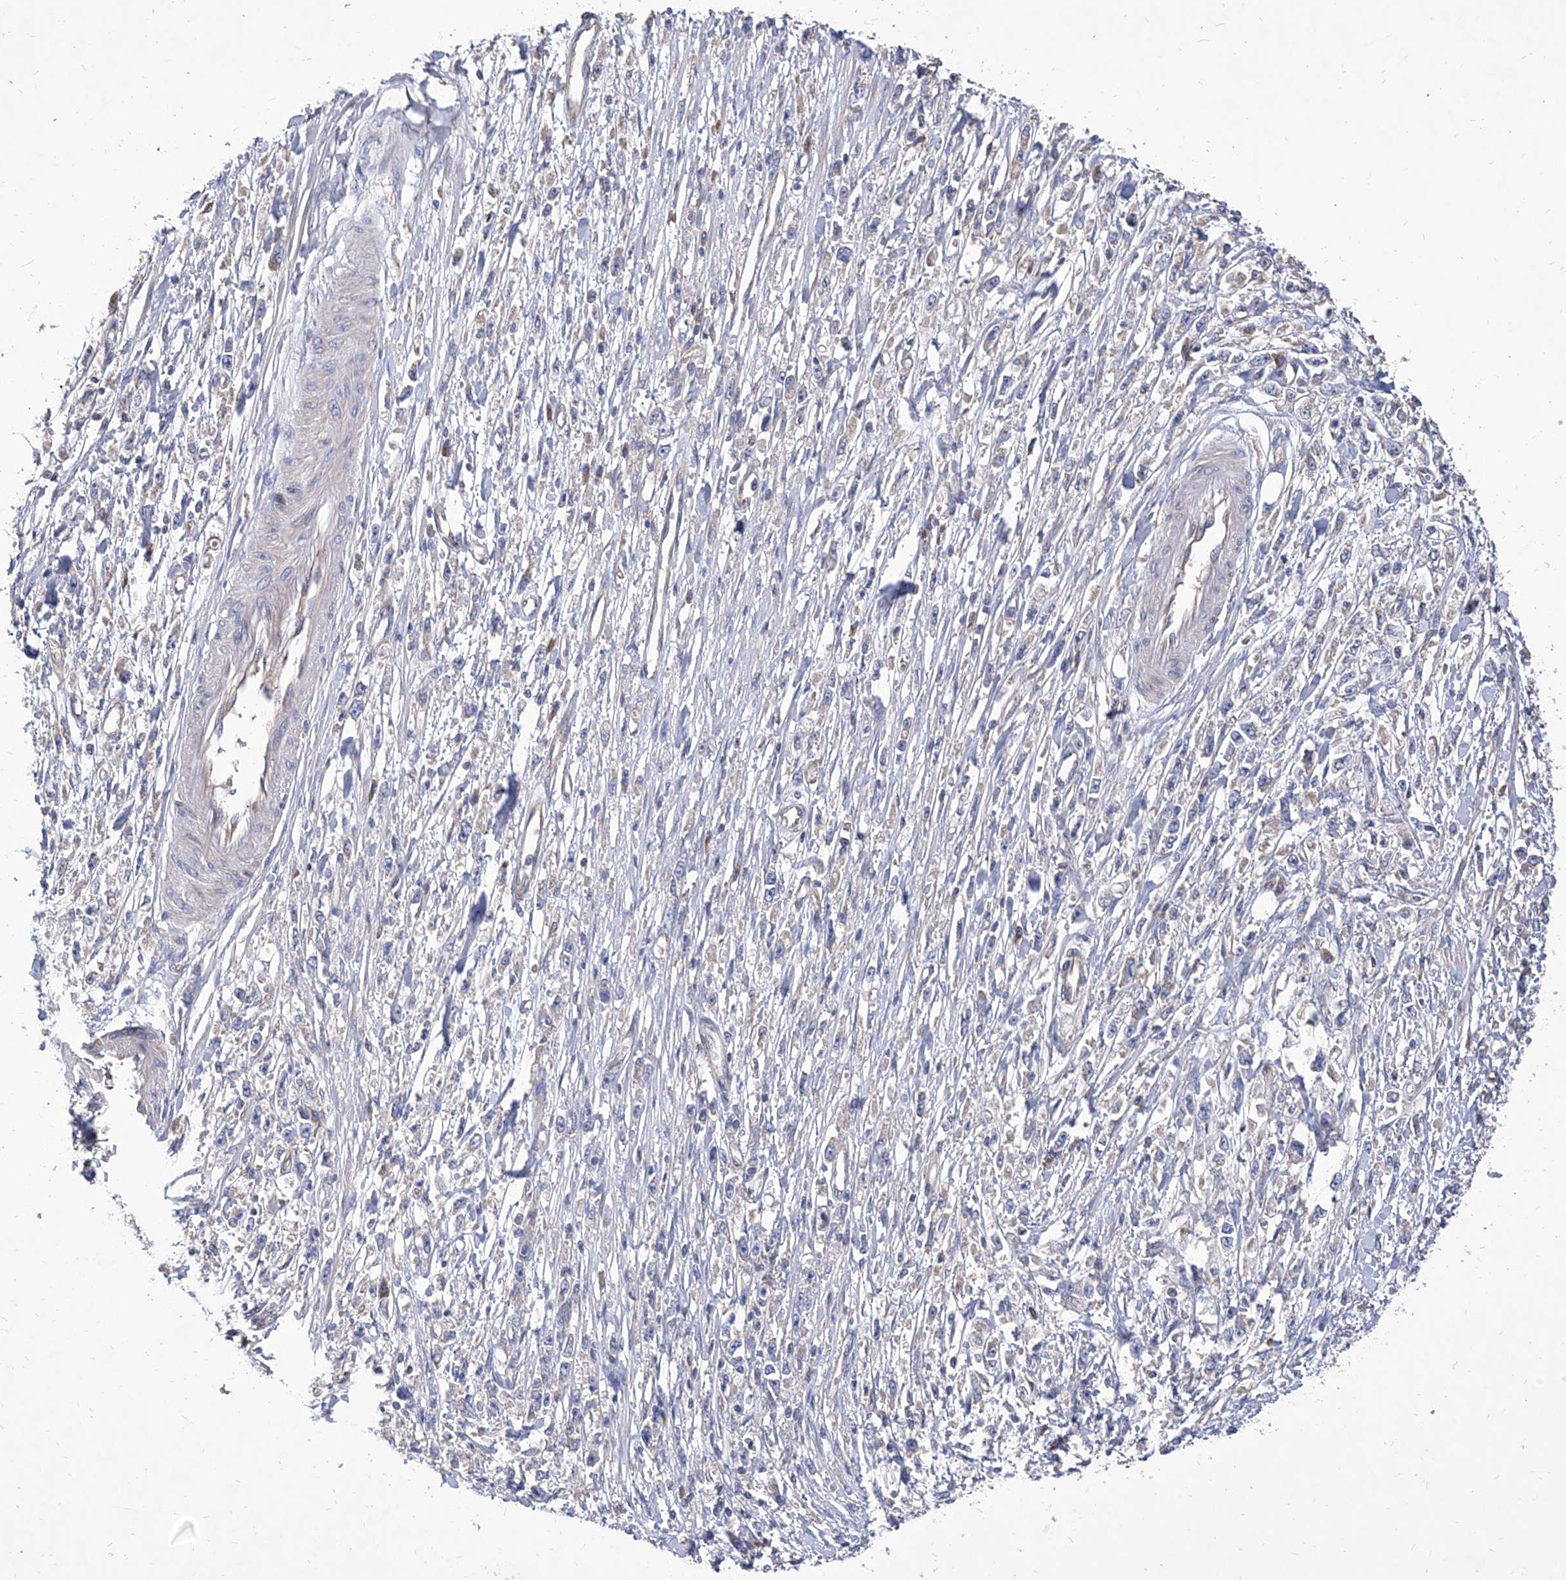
{"staining": {"intensity": "negative", "quantity": "none", "location": "none"}, "tissue": "stomach cancer", "cell_type": "Tumor cells", "image_type": "cancer", "snomed": [{"axis": "morphology", "description": "Adenocarcinoma, NOS"}, {"axis": "topography", "description": "Stomach"}], "caption": "Immunohistochemistry of stomach cancer shows no positivity in tumor cells.", "gene": "TJAP1", "patient": {"sex": "female", "age": 59}}